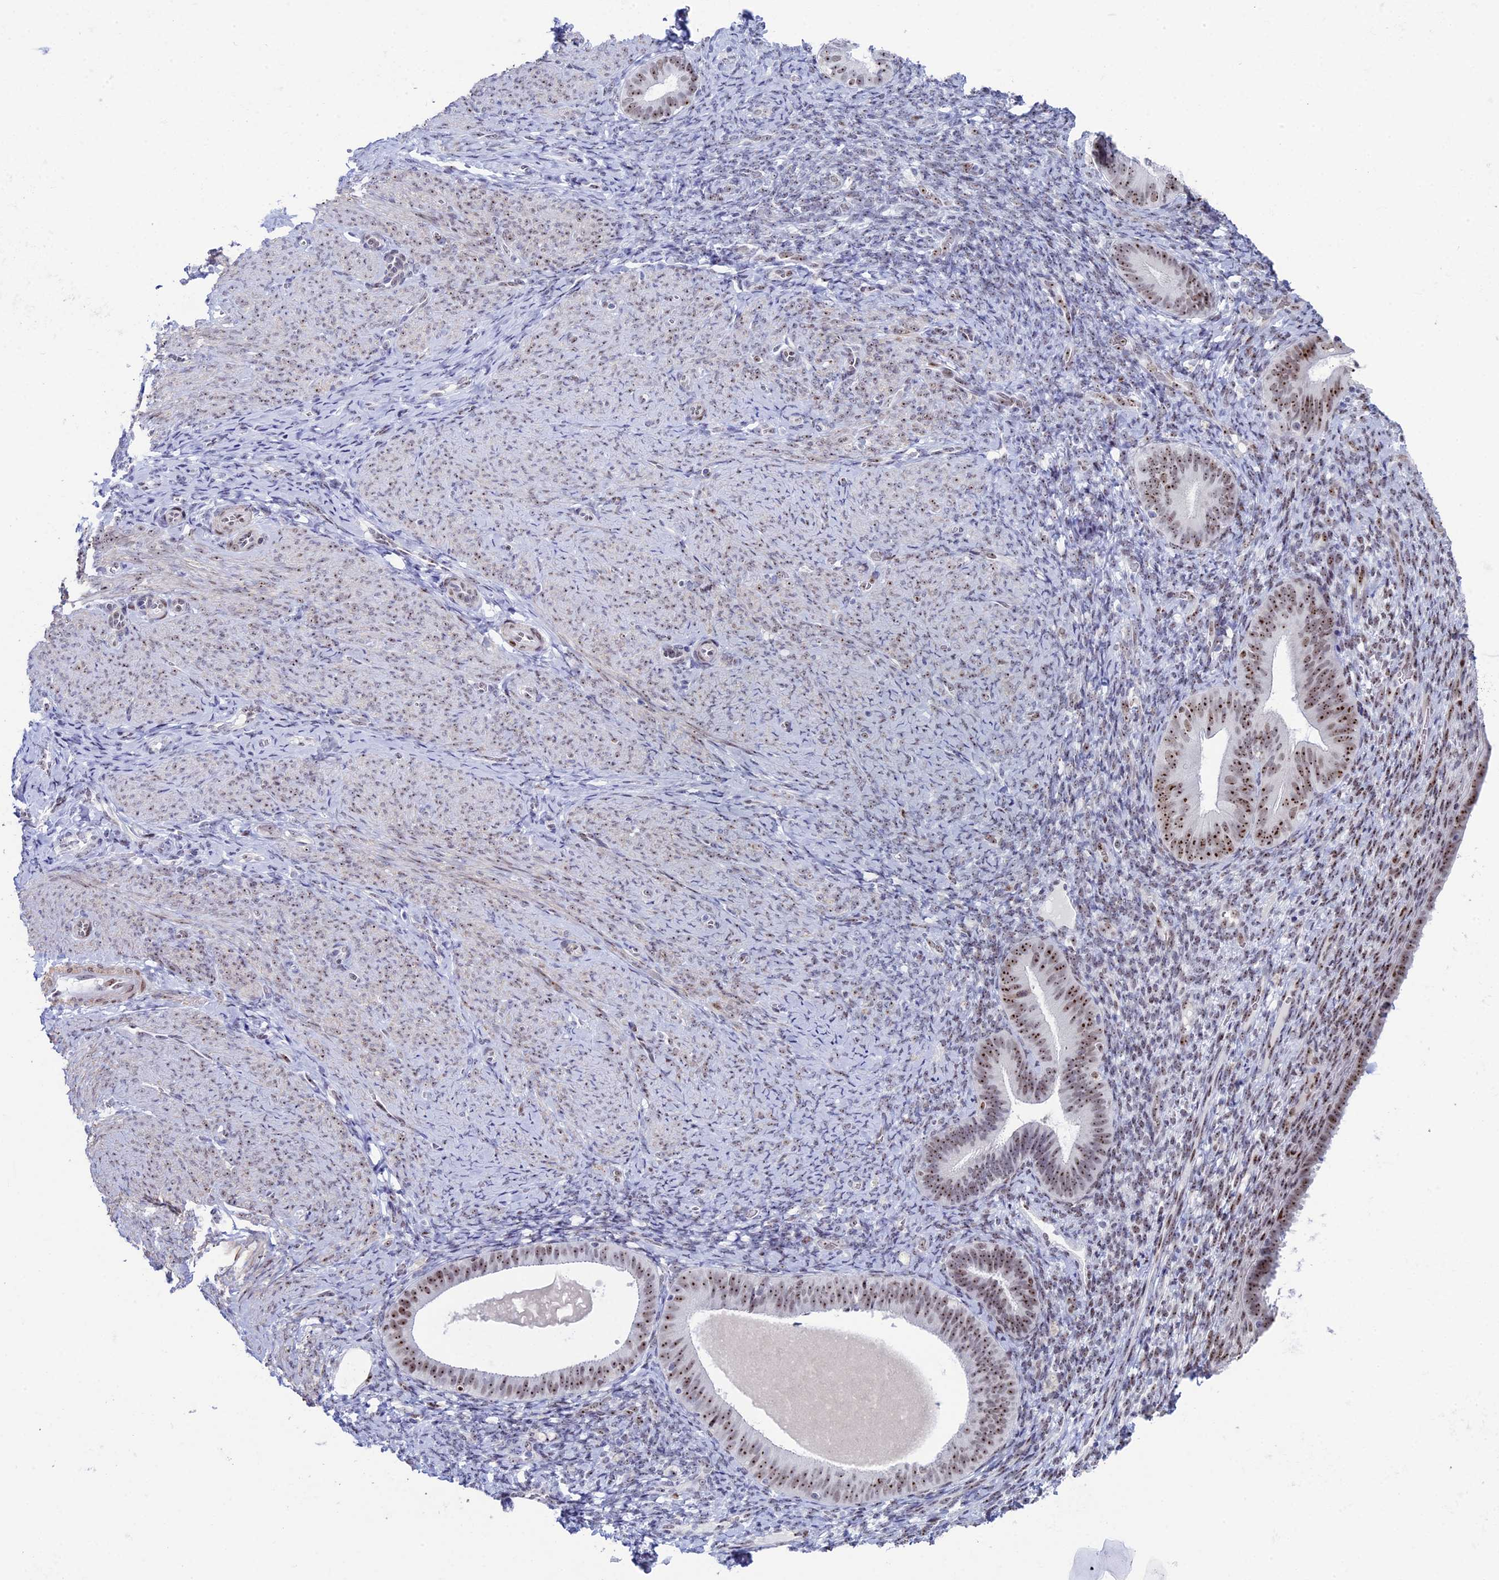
{"staining": {"intensity": "moderate", "quantity": "<25%", "location": "nuclear"}, "tissue": "endometrium", "cell_type": "Cells in endometrial stroma", "image_type": "normal", "snomed": [{"axis": "morphology", "description": "Normal tissue, NOS"}, {"axis": "topography", "description": "Endometrium"}], "caption": "The histopathology image exhibits staining of benign endometrium, revealing moderate nuclear protein staining (brown color) within cells in endometrial stroma.", "gene": "CCDC86", "patient": {"sex": "female", "age": 65}}